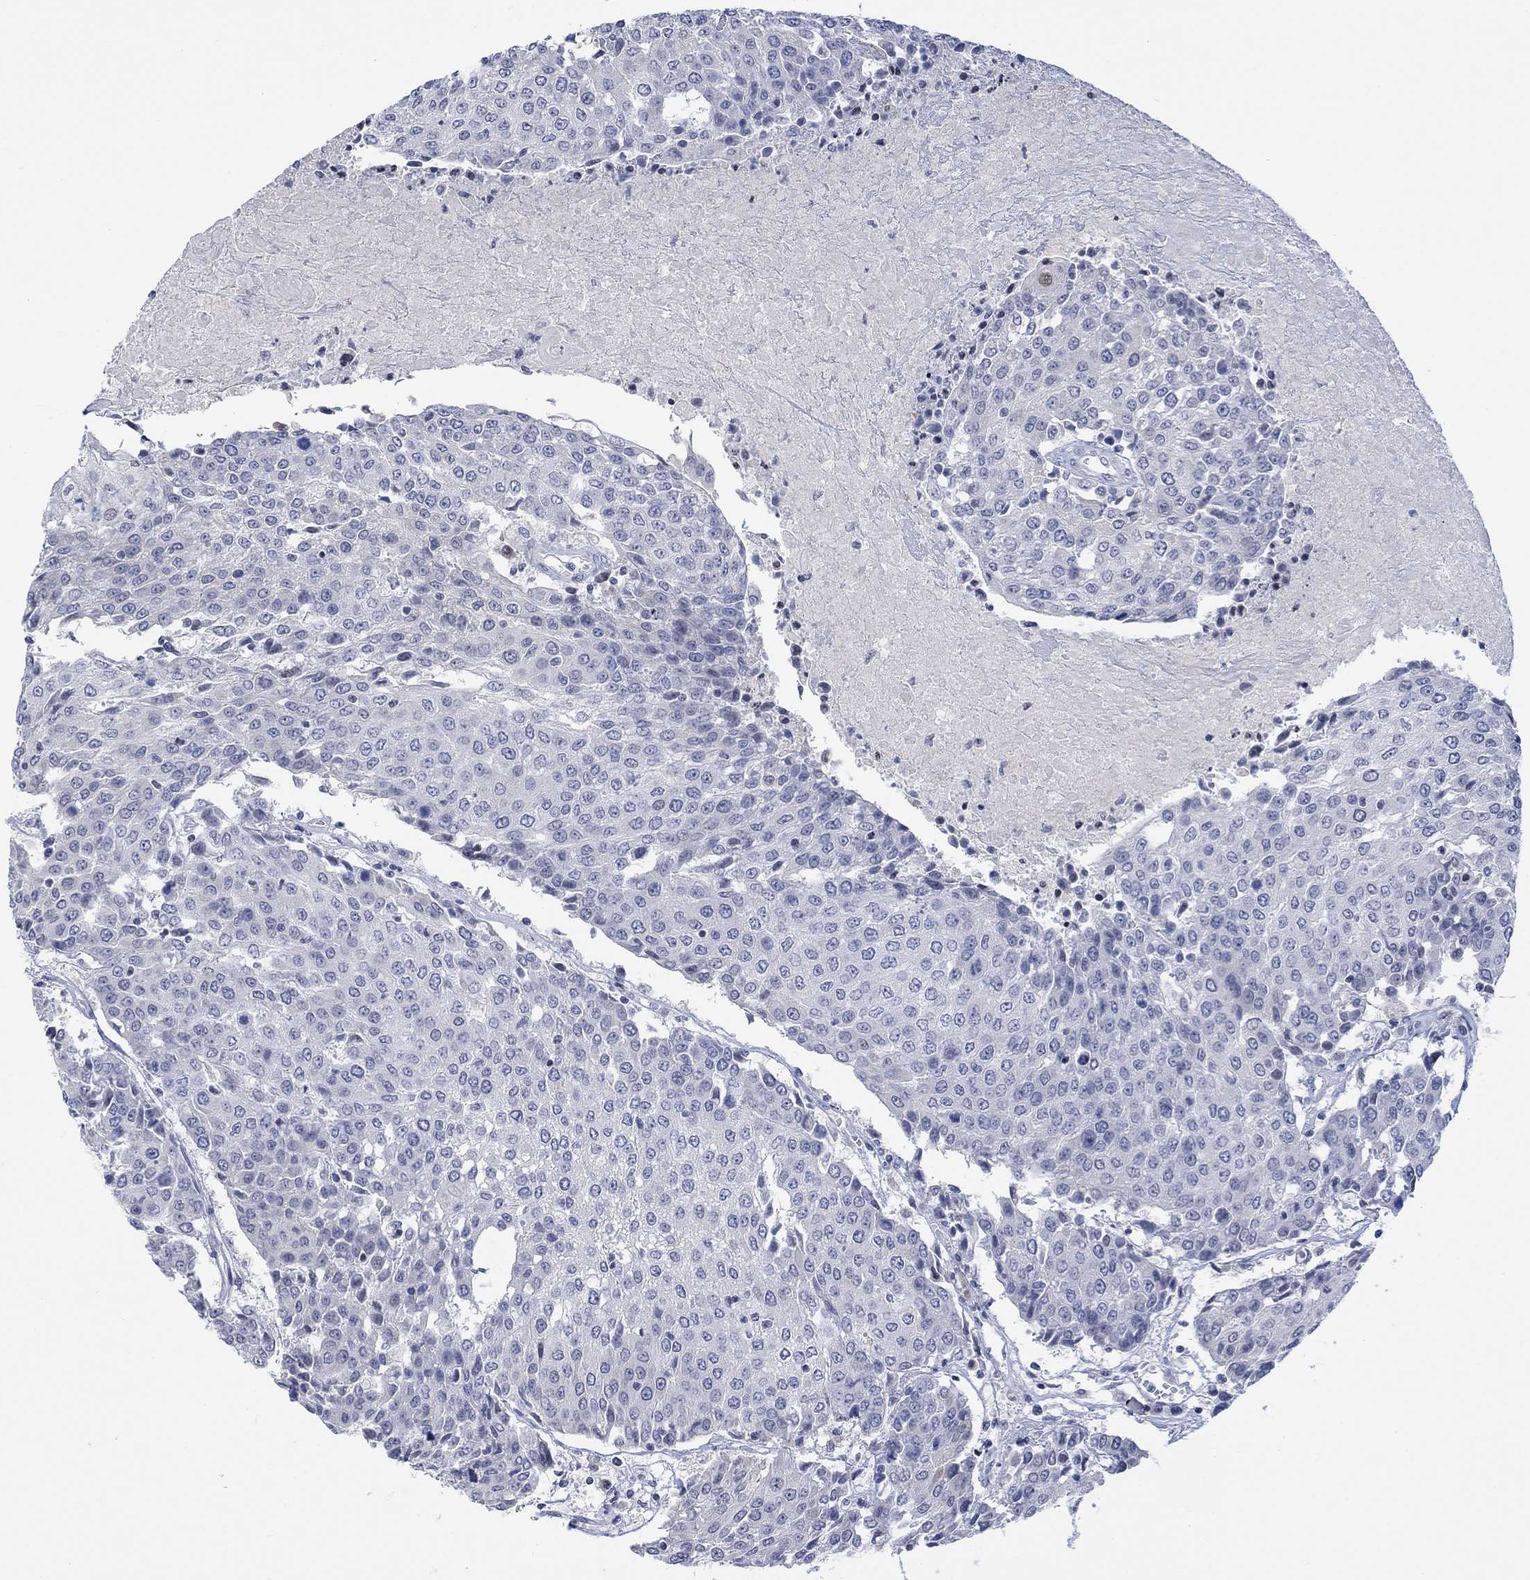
{"staining": {"intensity": "negative", "quantity": "none", "location": "none"}, "tissue": "urothelial cancer", "cell_type": "Tumor cells", "image_type": "cancer", "snomed": [{"axis": "morphology", "description": "Urothelial carcinoma, High grade"}, {"axis": "topography", "description": "Urinary bladder"}], "caption": "Immunohistochemistry micrograph of urothelial carcinoma (high-grade) stained for a protein (brown), which exhibits no expression in tumor cells.", "gene": "DCX", "patient": {"sex": "female", "age": 85}}